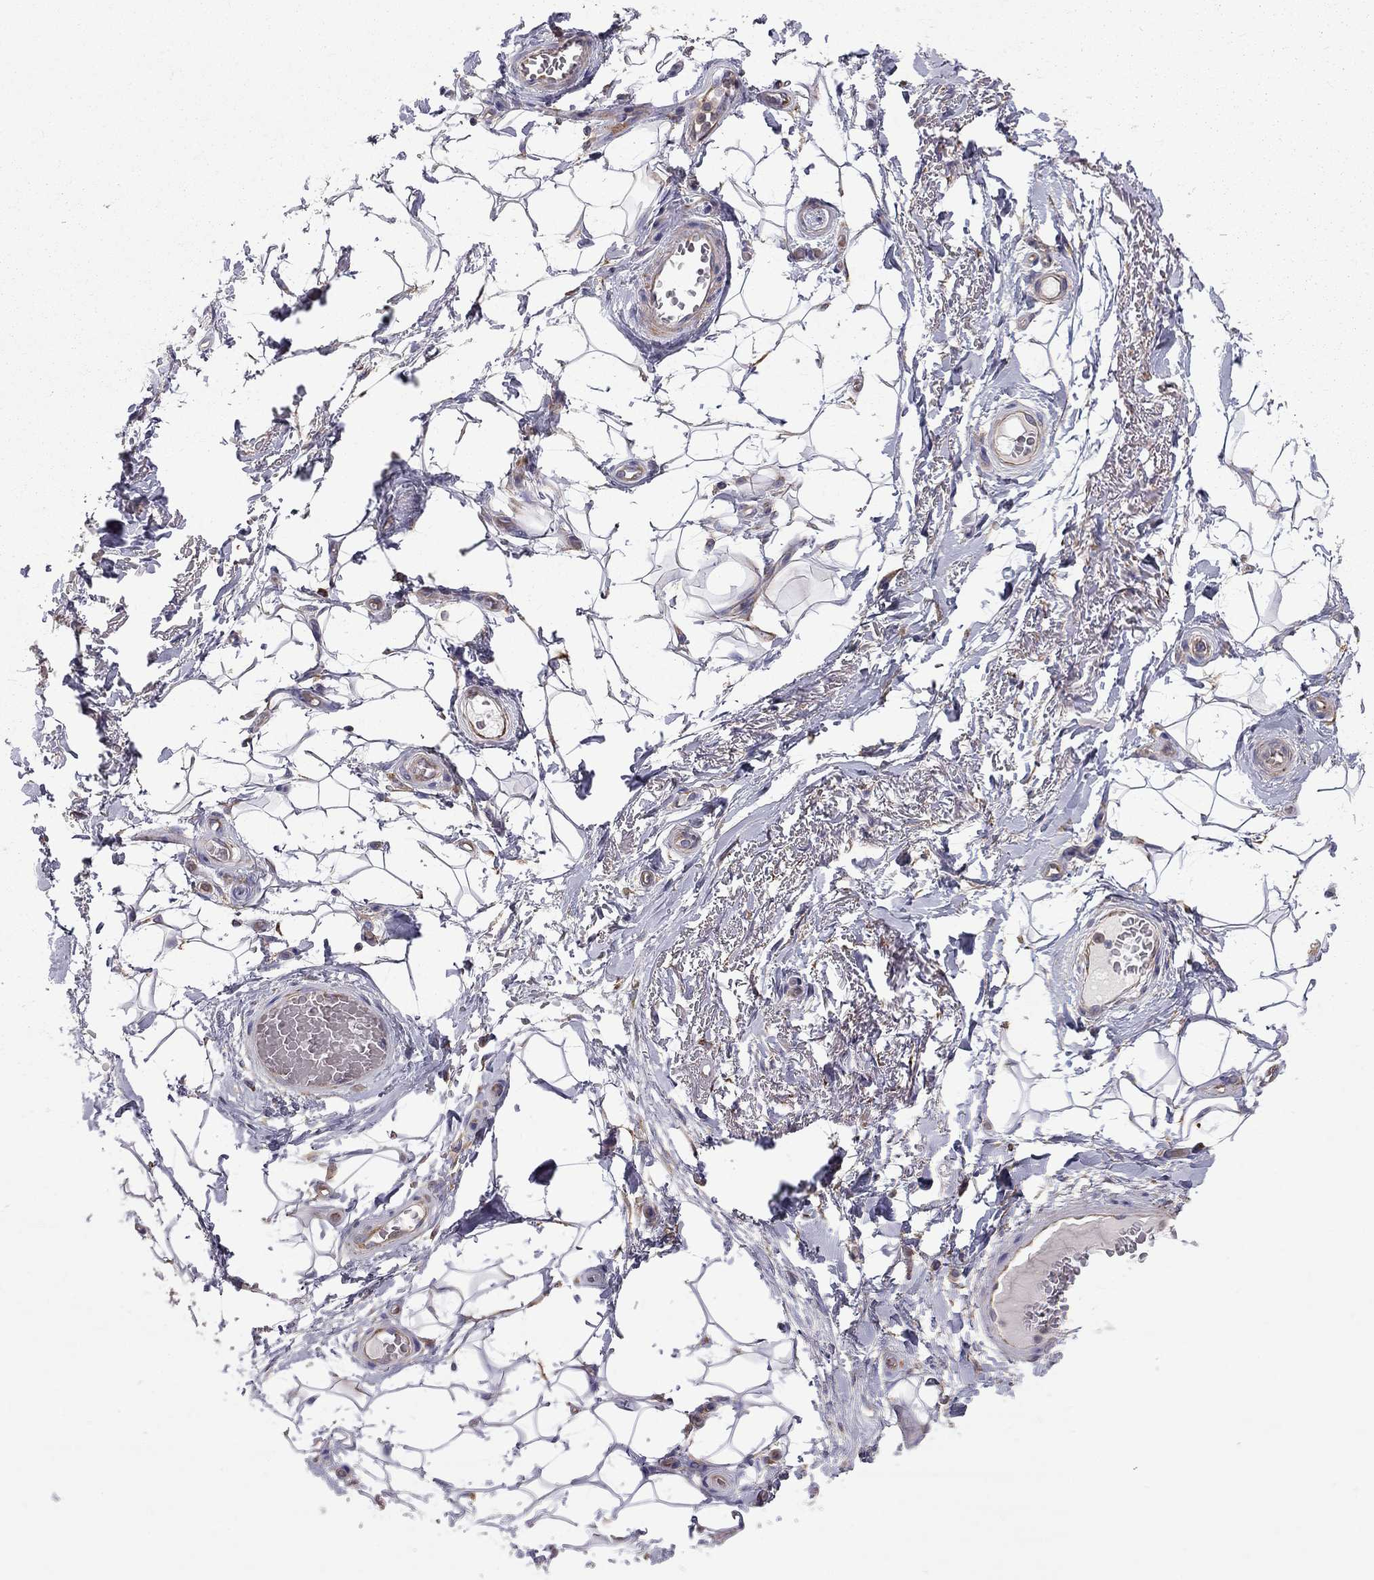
{"staining": {"intensity": "negative", "quantity": "none", "location": "none"}, "tissue": "adipose tissue", "cell_type": "Adipocytes", "image_type": "normal", "snomed": [{"axis": "morphology", "description": "Normal tissue, NOS"}, {"axis": "topography", "description": "Anal"}, {"axis": "topography", "description": "Peripheral nerve tissue"}], "caption": "Immunohistochemistry (IHC) histopathology image of benign adipose tissue: human adipose tissue stained with DAB (3,3'-diaminobenzidine) displays no significant protein staining in adipocytes. Nuclei are stained in blue.", "gene": "EIF4E3", "patient": {"sex": "male", "age": 53}}